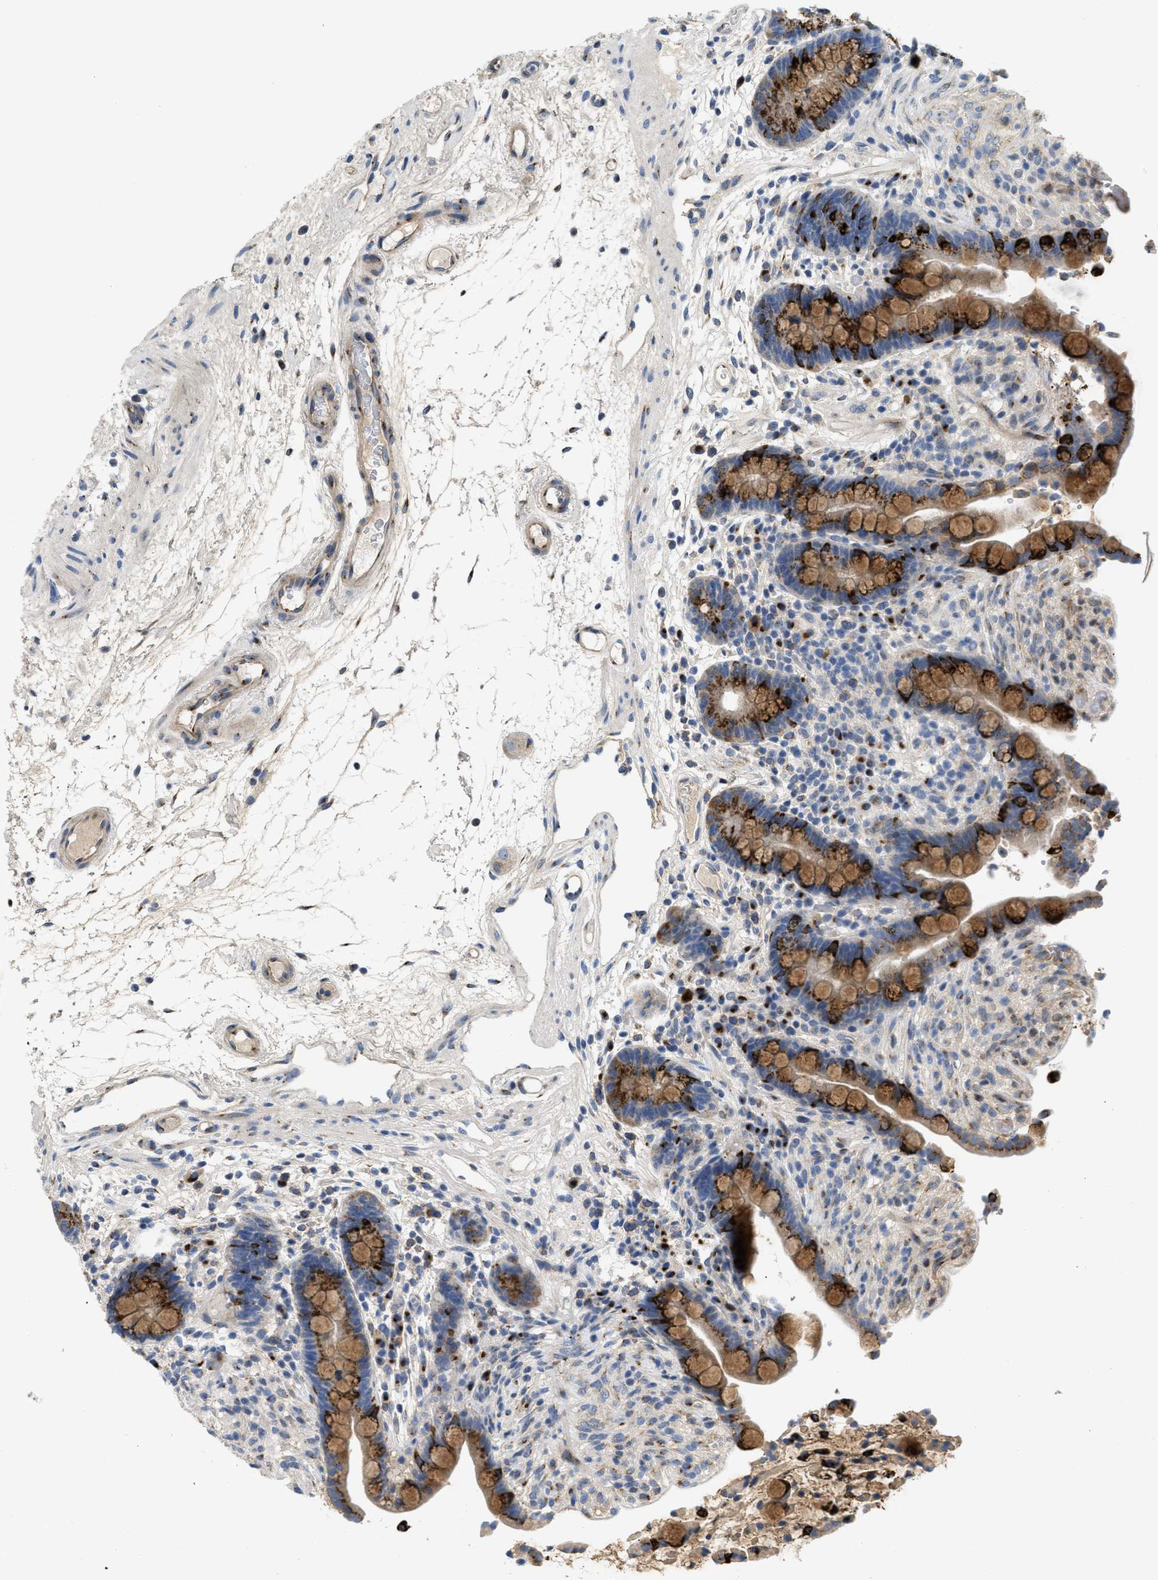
{"staining": {"intensity": "moderate", "quantity": ">75%", "location": "cytoplasmic/membranous"}, "tissue": "colon", "cell_type": "Endothelial cells", "image_type": "normal", "snomed": [{"axis": "morphology", "description": "Normal tissue, NOS"}, {"axis": "topography", "description": "Colon"}], "caption": "Immunohistochemical staining of normal colon exhibits moderate cytoplasmic/membranous protein expression in approximately >75% of endothelial cells.", "gene": "ZNF70", "patient": {"sex": "male", "age": 73}}